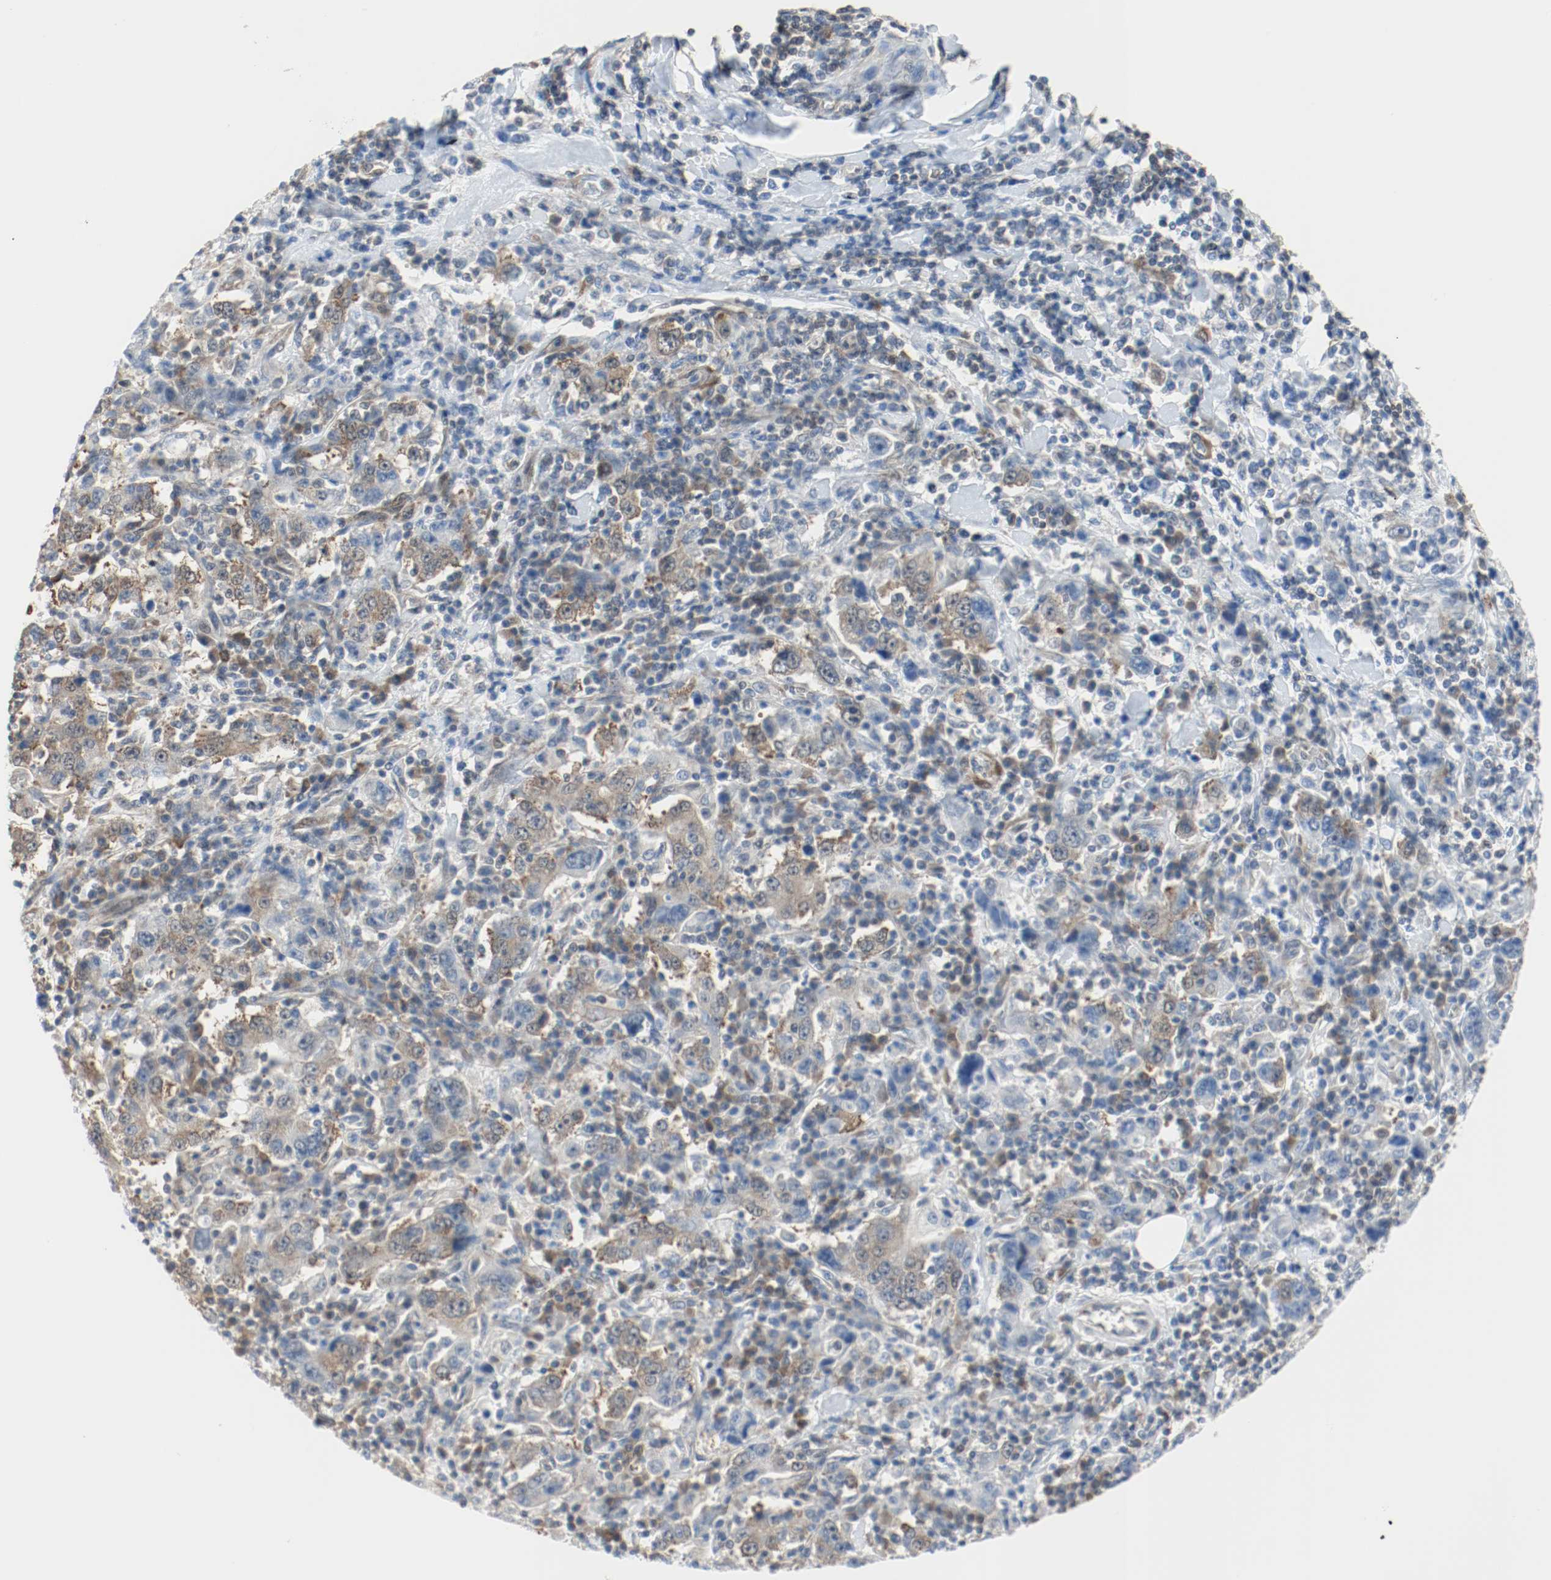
{"staining": {"intensity": "weak", "quantity": ">75%", "location": "cytoplasmic/membranous,nuclear"}, "tissue": "stomach cancer", "cell_type": "Tumor cells", "image_type": "cancer", "snomed": [{"axis": "morphology", "description": "Normal tissue, NOS"}, {"axis": "morphology", "description": "Adenocarcinoma, NOS"}, {"axis": "topography", "description": "Stomach, upper"}, {"axis": "topography", "description": "Stomach"}], "caption": "A micrograph of human stomach cancer (adenocarcinoma) stained for a protein displays weak cytoplasmic/membranous and nuclear brown staining in tumor cells. The staining is performed using DAB brown chromogen to label protein expression. The nuclei are counter-stained blue using hematoxylin.", "gene": "PPME1", "patient": {"sex": "male", "age": 59}}